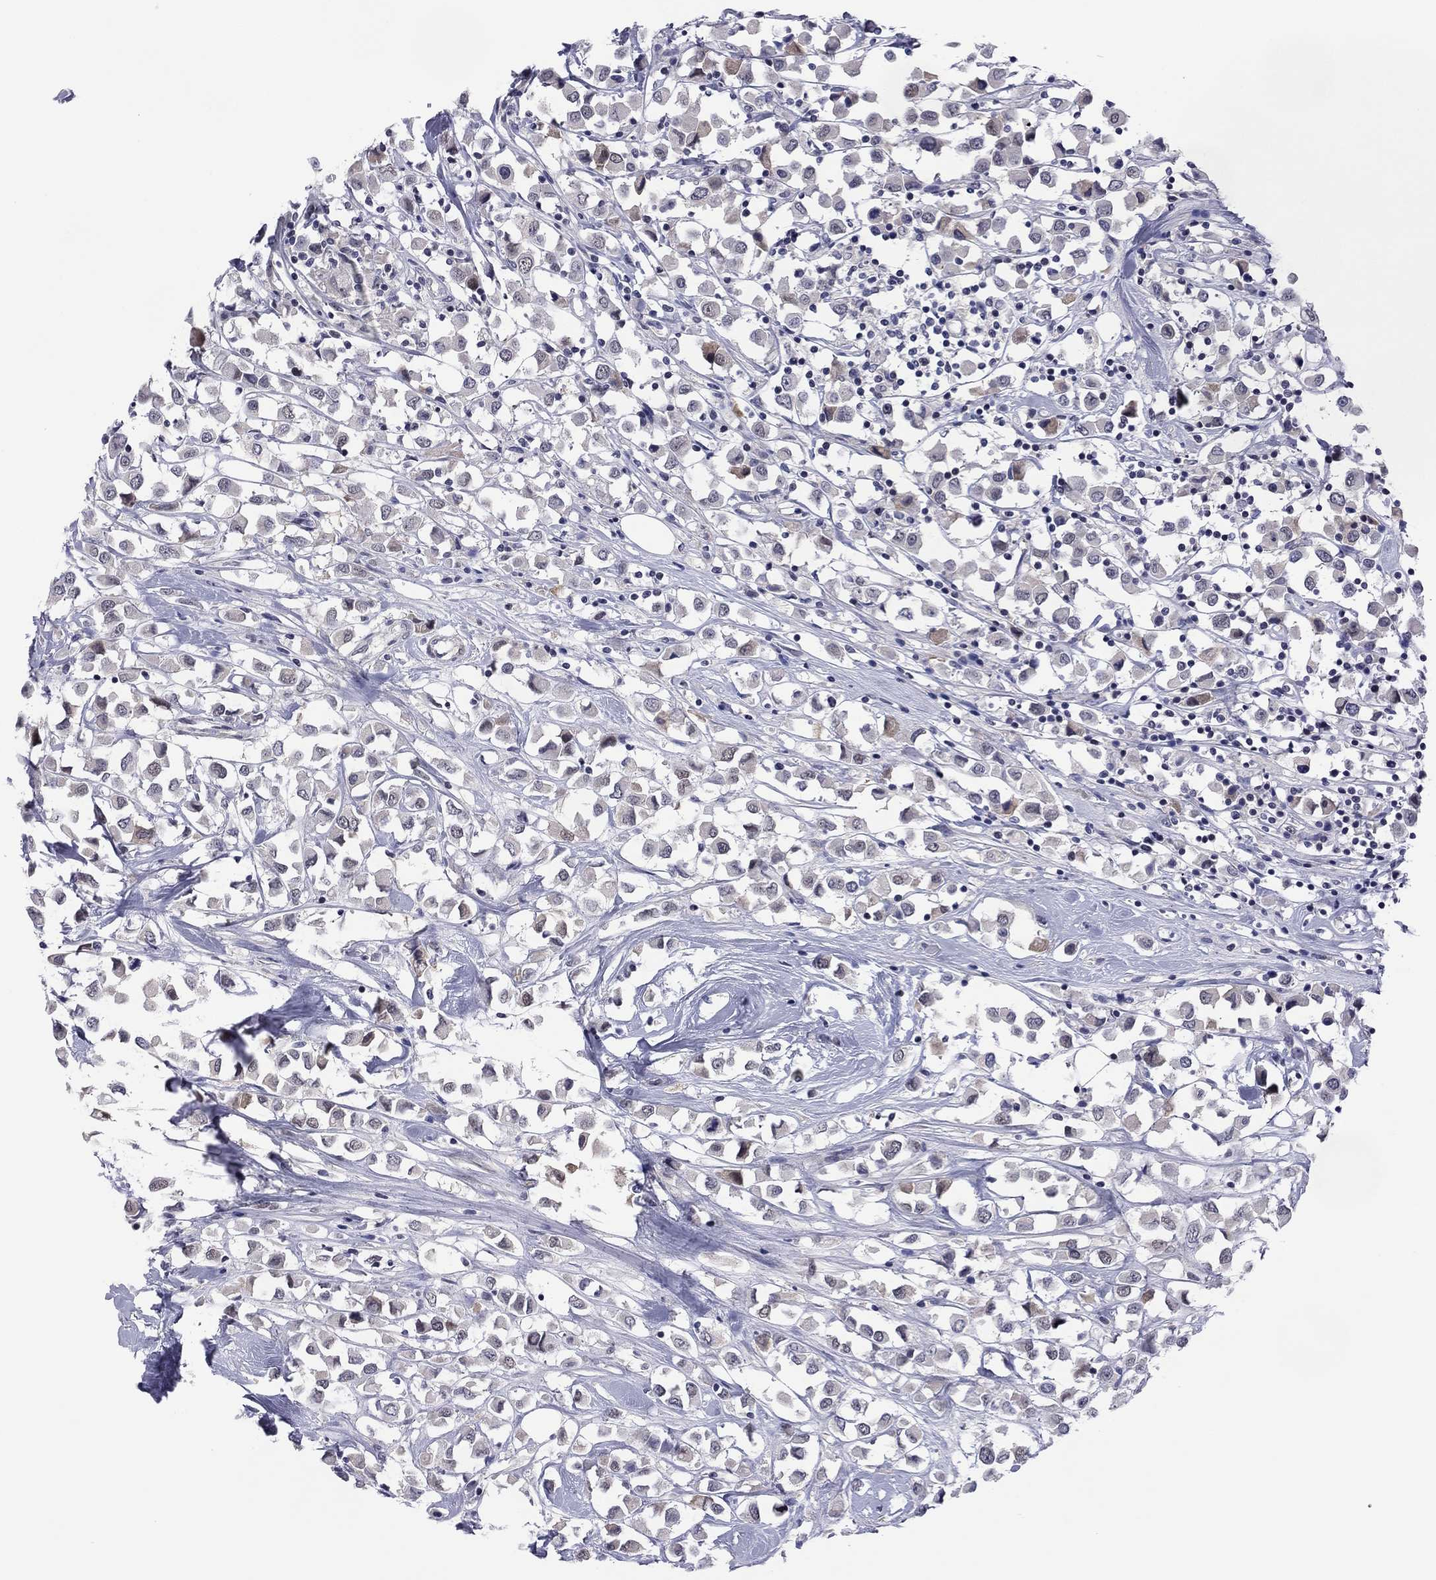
{"staining": {"intensity": "negative", "quantity": "none", "location": "none"}, "tissue": "breast cancer", "cell_type": "Tumor cells", "image_type": "cancer", "snomed": [{"axis": "morphology", "description": "Duct carcinoma"}, {"axis": "topography", "description": "Breast"}], "caption": "Breast invasive ductal carcinoma was stained to show a protein in brown. There is no significant staining in tumor cells.", "gene": "POU5F2", "patient": {"sex": "female", "age": 61}}